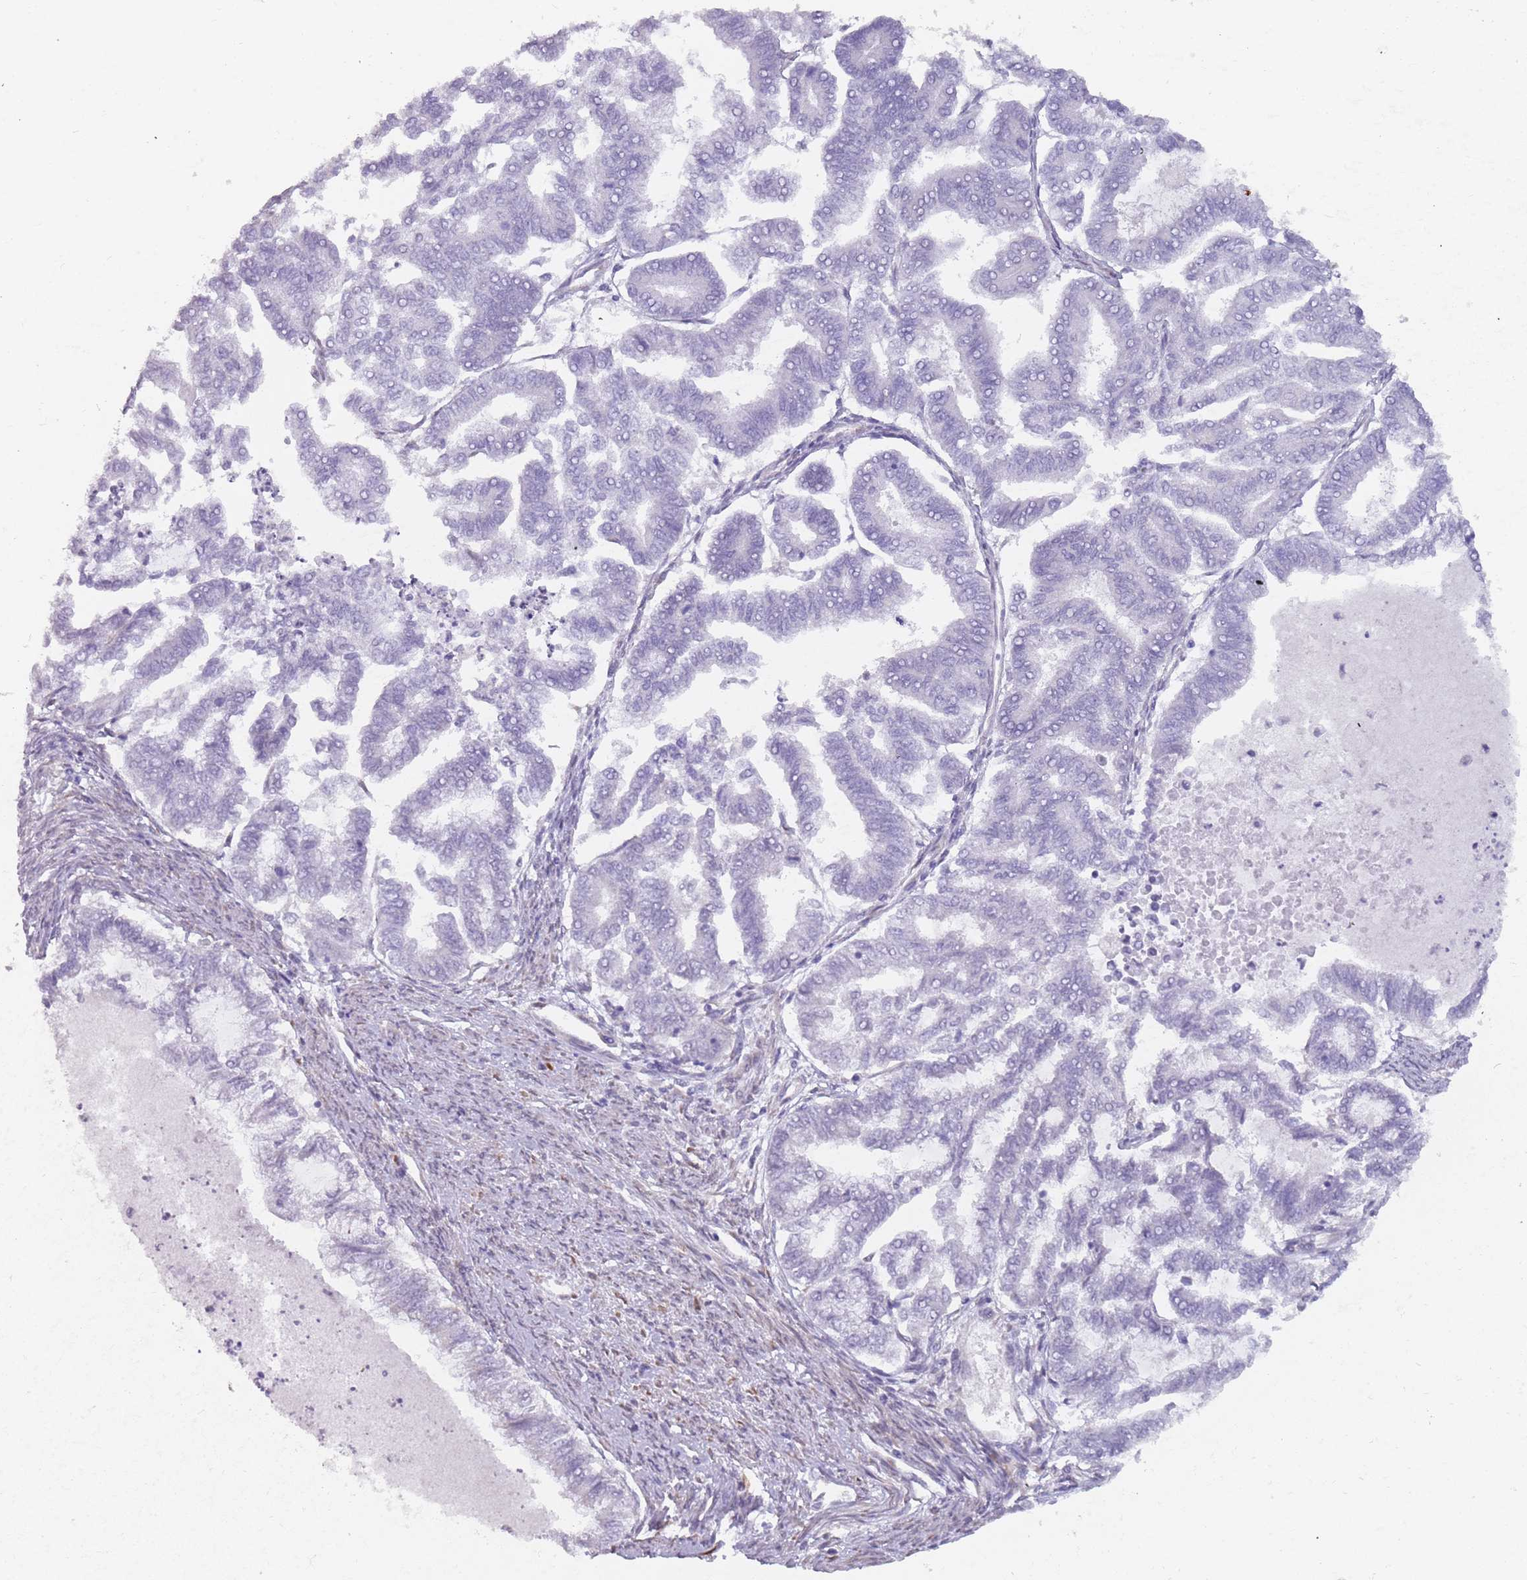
{"staining": {"intensity": "negative", "quantity": "none", "location": "none"}, "tissue": "endometrial cancer", "cell_type": "Tumor cells", "image_type": "cancer", "snomed": [{"axis": "morphology", "description": "Adenocarcinoma, NOS"}, {"axis": "topography", "description": "Endometrium"}], "caption": "This is a histopathology image of immunohistochemistry staining of endometrial cancer (adenocarcinoma), which shows no expression in tumor cells.", "gene": "DDX4", "patient": {"sex": "female", "age": 79}}